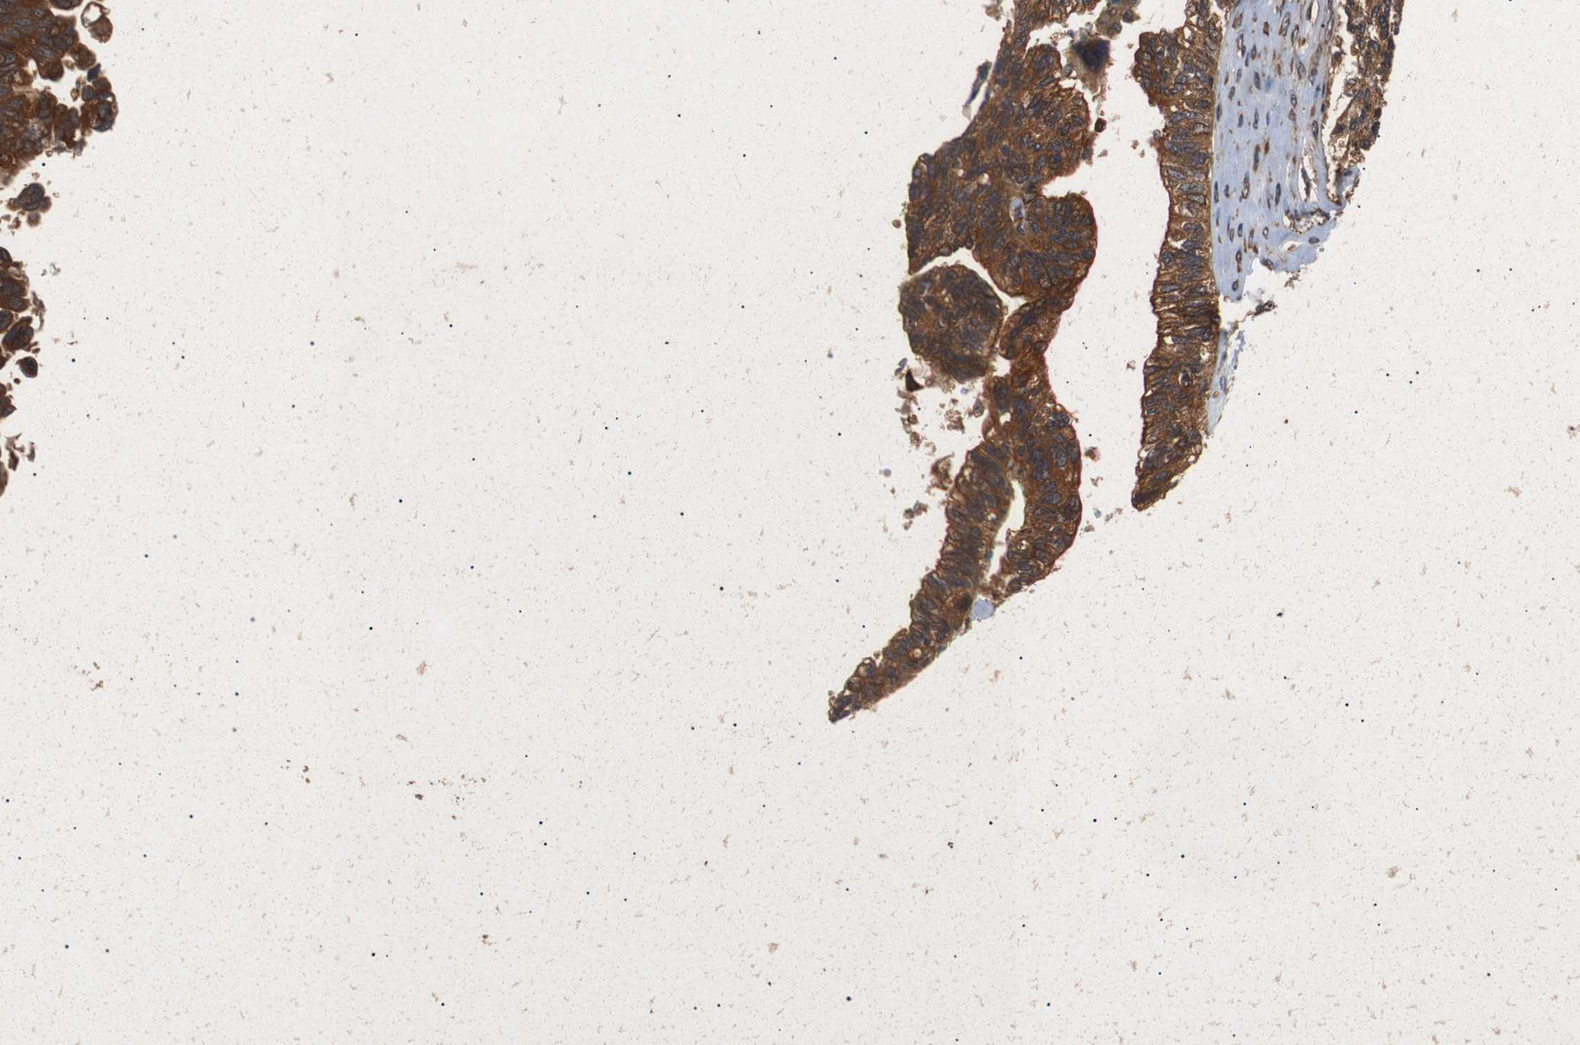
{"staining": {"intensity": "strong", "quantity": ">75%", "location": "cytoplasmic/membranous"}, "tissue": "ovarian cancer", "cell_type": "Tumor cells", "image_type": "cancer", "snomed": [{"axis": "morphology", "description": "Cystadenocarcinoma, serous, NOS"}, {"axis": "topography", "description": "Ovary"}], "caption": "High-power microscopy captured an immunohistochemistry (IHC) micrograph of serous cystadenocarcinoma (ovarian), revealing strong cytoplasmic/membranous staining in approximately >75% of tumor cells. The protein is stained brown, and the nuclei are stained in blue (DAB IHC with brightfield microscopy, high magnification).", "gene": "PAWR", "patient": {"sex": "female", "age": 79}}